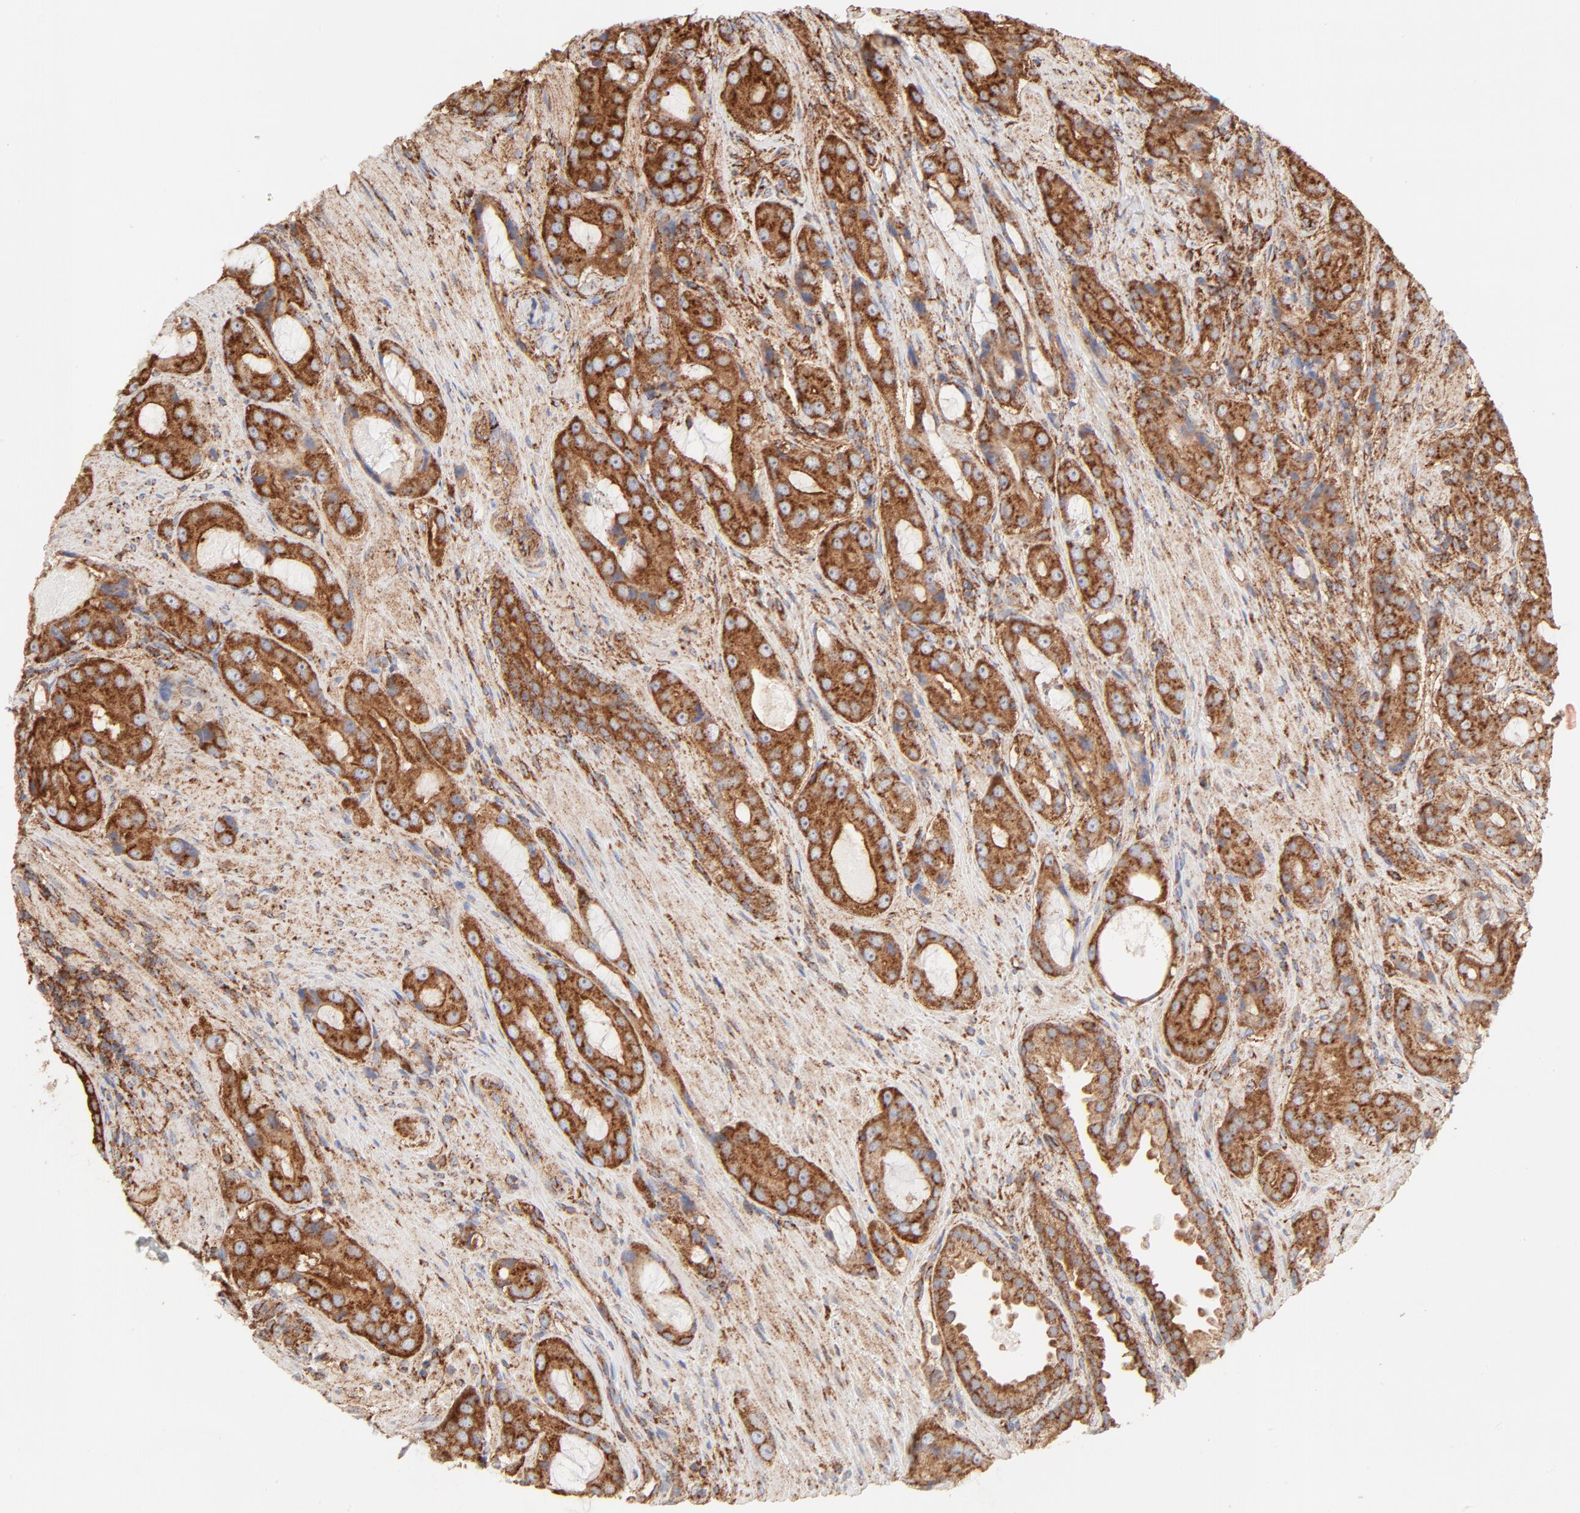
{"staining": {"intensity": "strong", "quantity": ">75%", "location": "cytoplasmic/membranous"}, "tissue": "prostate cancer", "cell_type": "Tumor cells", "image_type": "cancer", "snomed": [{"axis": "morphology", "description": "Adenocarcinoma, High grade"}, {"axis": "topography", "description": "Prostate"}], "caption": "Human adenocarcinoma (high-grade) (prostate) stained with a protein marker shows strong staining in tumor cells.", "gene": "CLTB", "patient": {"sex": "male", "age": 72}}